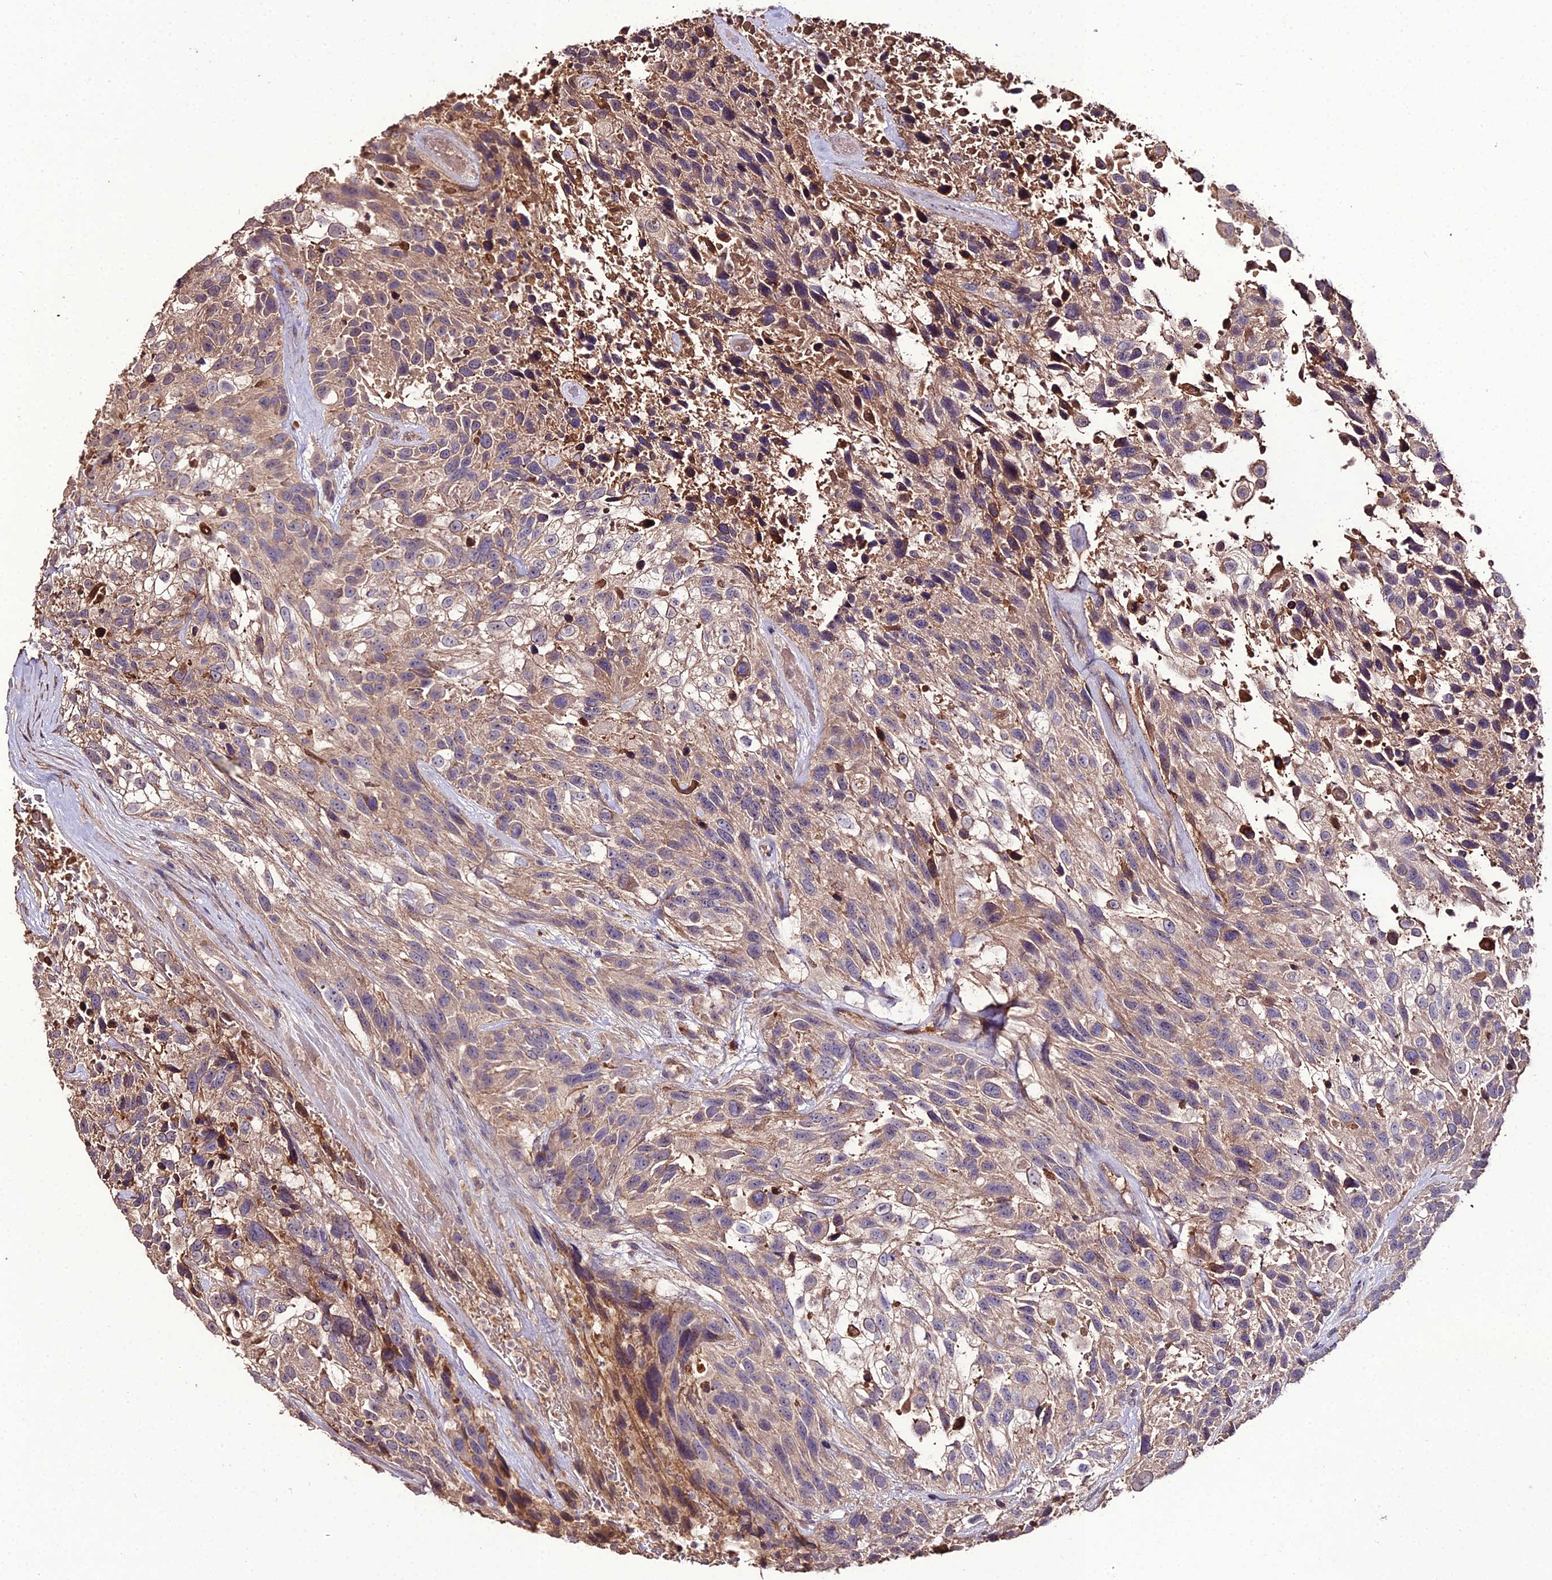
{"staining": {"intensity": "moderate", "quantity": ">75%", "location": "cytoplasmic/membranous"}, "tissue": "urothelial cancer", "cell_type": "Tumor cells", "image_type": "cancer", "snomed": [{"axis": "morphology", "description": "Urothelial carcinoma, High grade"}, {"axis": "topography", "description": "Urinary bladder"}], "caption": "Immunohistochemical staining of human urothelial cancer displays medium levels of moderate cytoplasmic/membranous protein positivity in approximately >75% of tumor cells.", "gene": "KCTD16", "patient": {"sex": "female", "age": 70}}